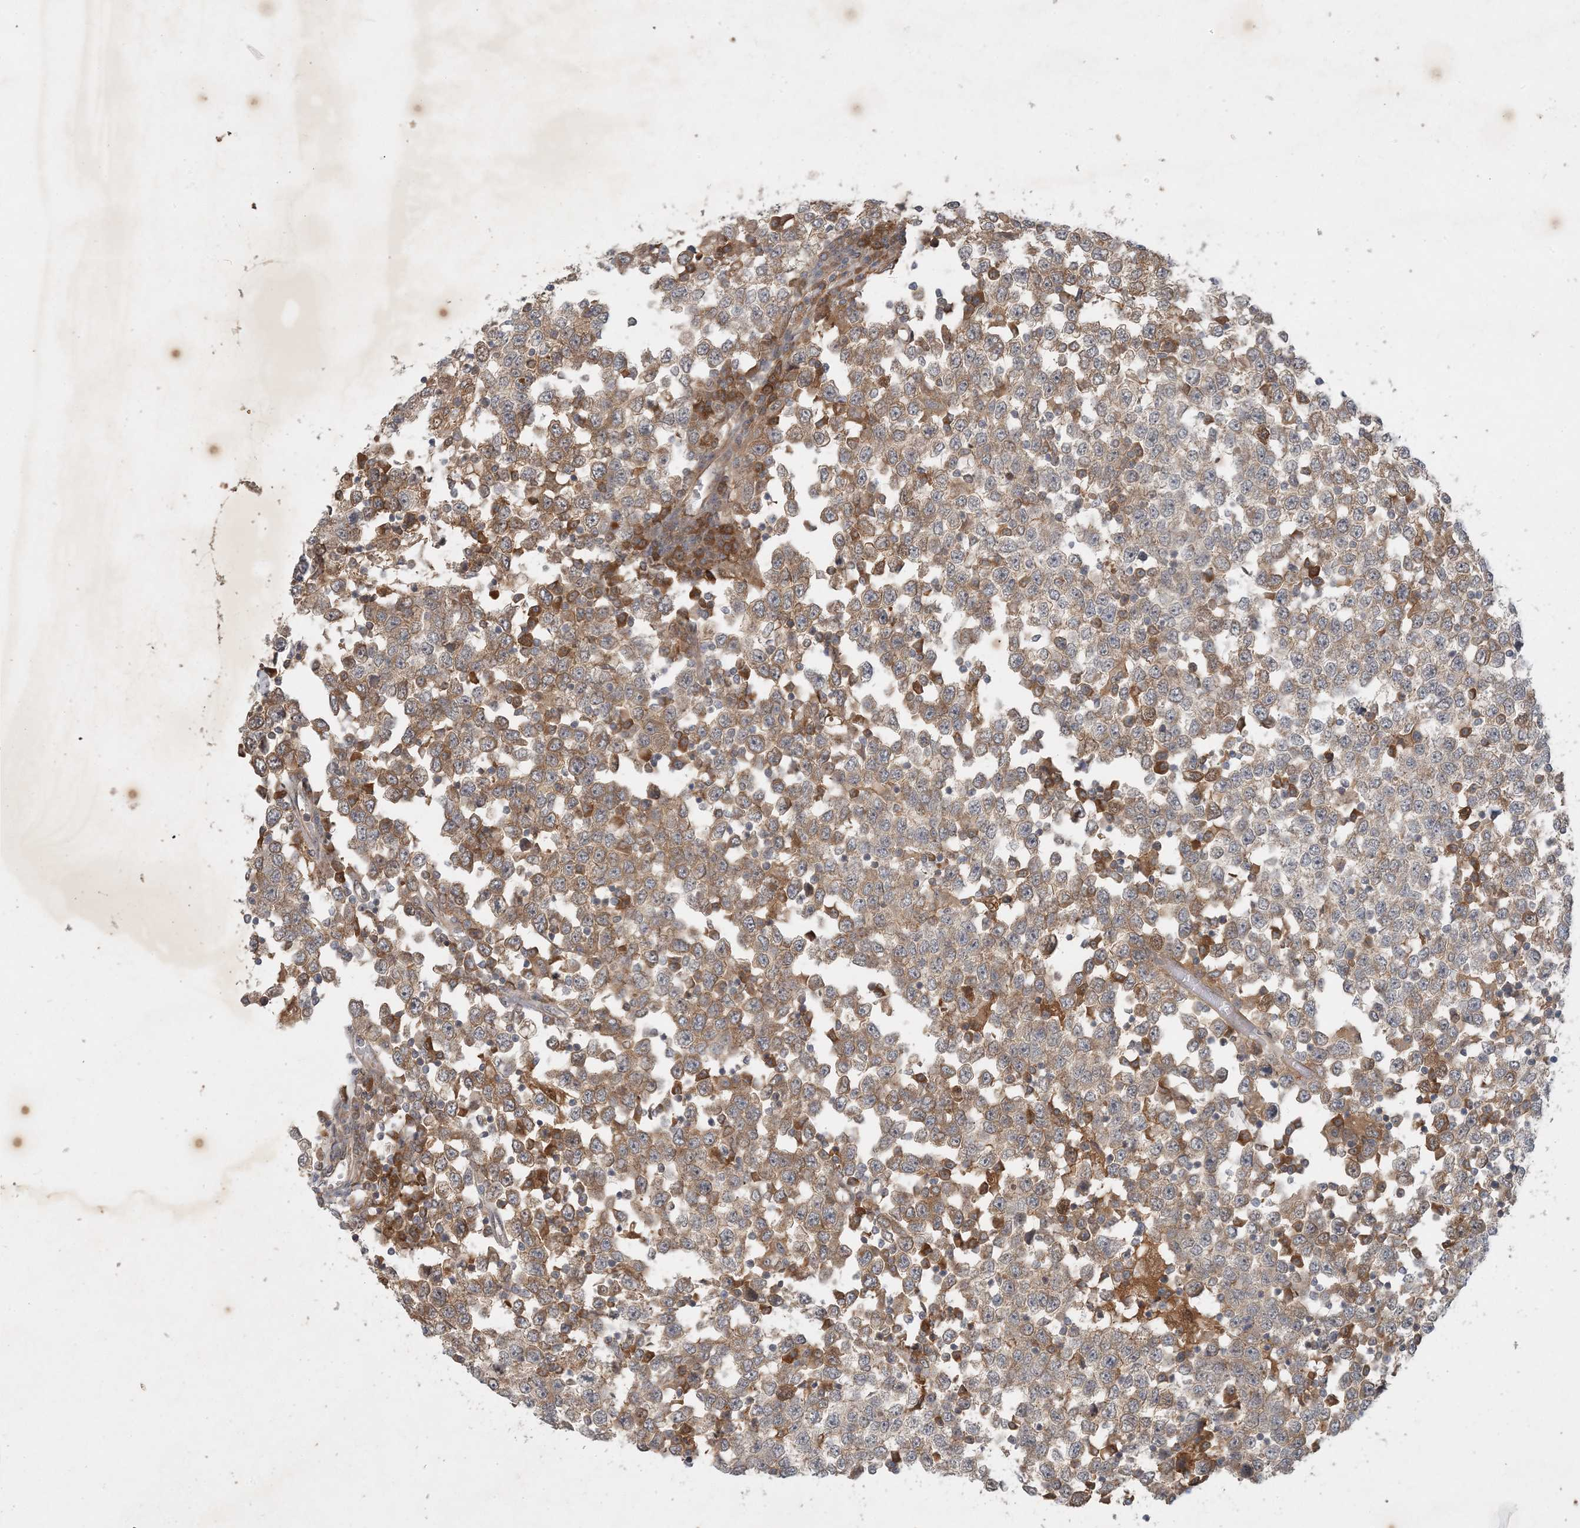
{"staining": {"intensity": "moderate", "quantity": "25%-75%", "location": "cytoplasmic/membranous"}, "tissue": "testis cancer", "cell_type": "Tumor cells", "image_type": "cancer", "snomed": [{"axis": "morphology", "description": "Seminoma, NOS"}, {"axis": "topography", "description": "Testis"}], "caption": "Seminoma (testis) stained with a brown dye displays moderate cytoplasmic/membranous positive positivity in approximately 25%-75% of tumor cells.", "gene": "ZCCHC4", "patient": {"sex": "male", "age": 65}}